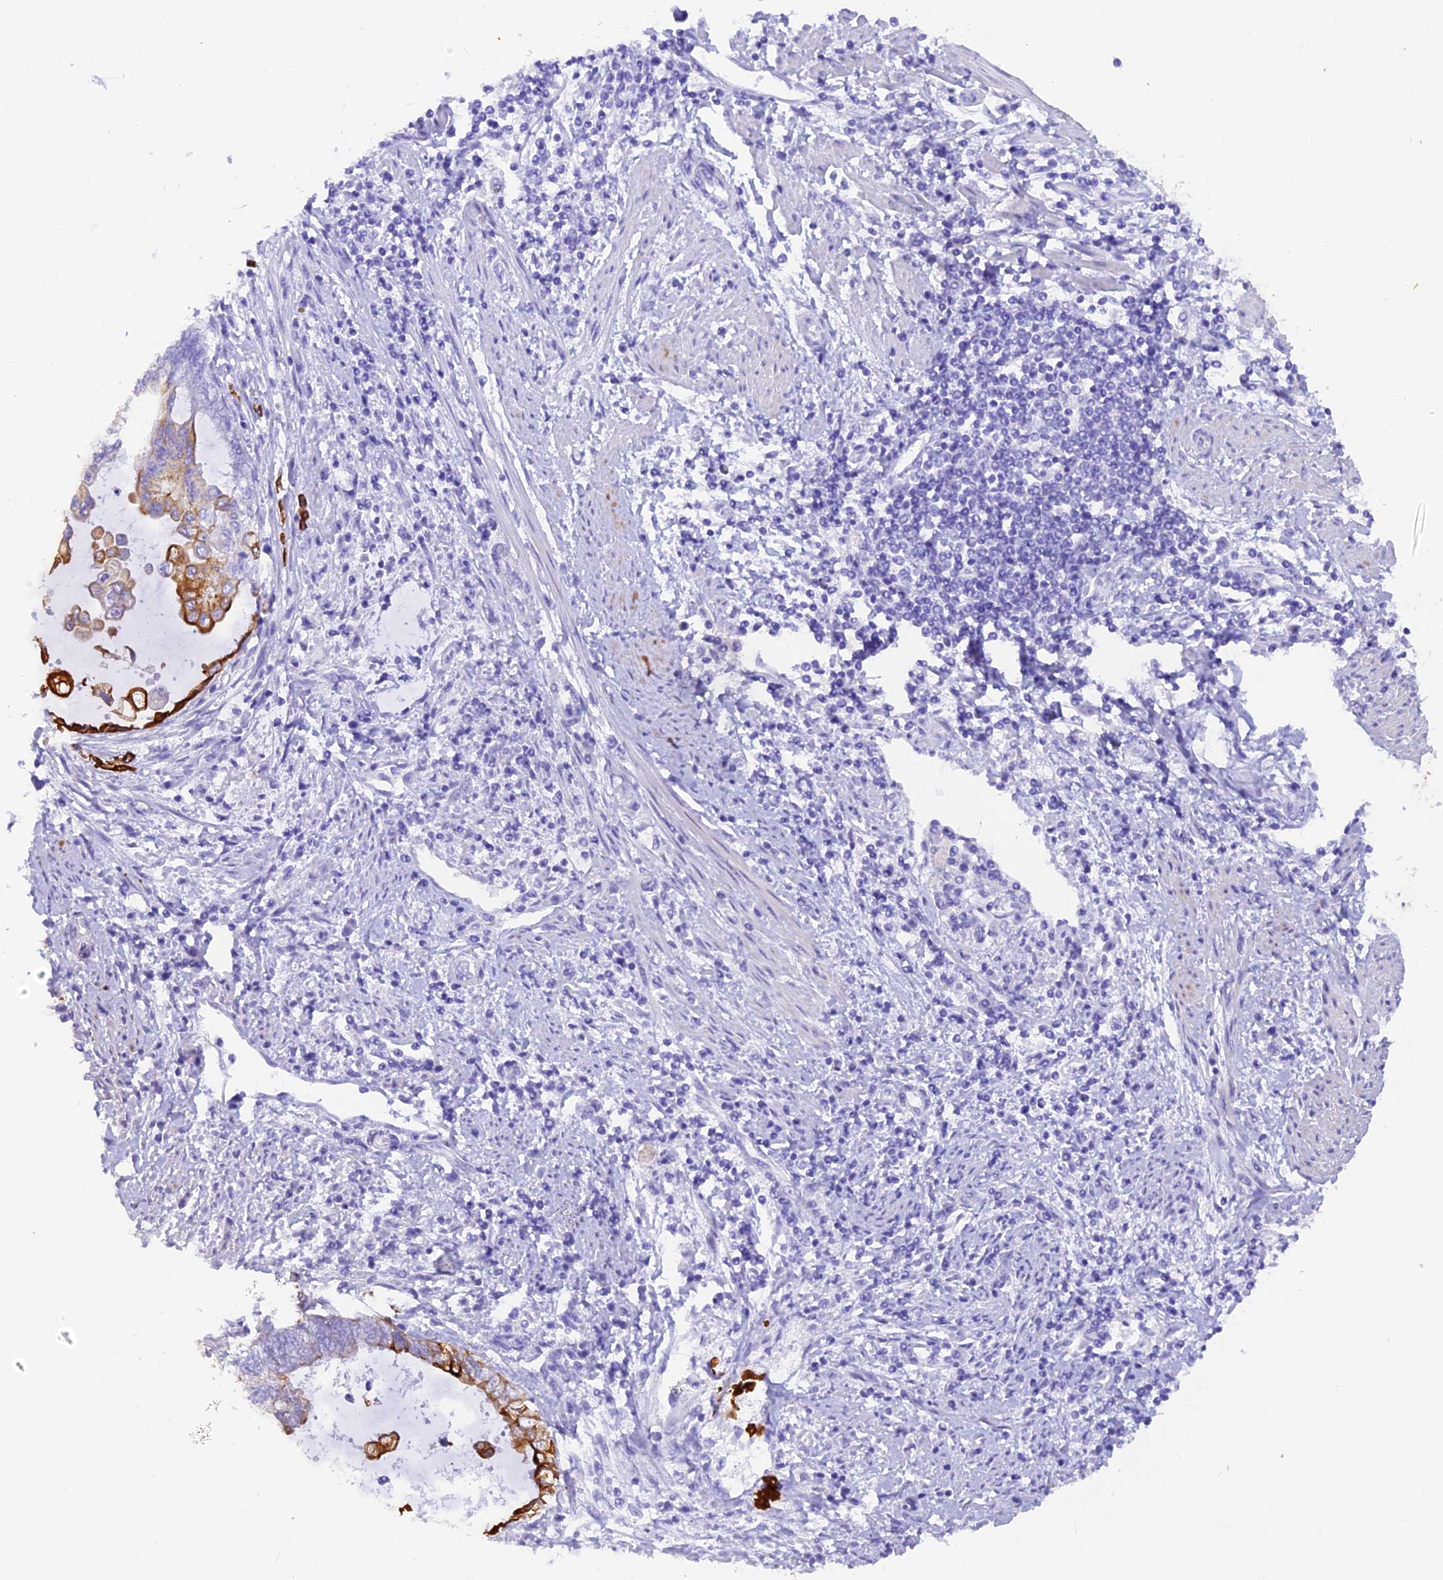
{"staining": {"intensity": "strong", "quantity": "<25%", "location": "cytoplasmic/membranous"}, "tissue": "endometrial cancer", "cell_type": "Tumor cells", "image_type": "cancer", "snomed": [{"axis": "morphology", "description": "Adenocarcinoma, NOS"}, {"axis": "topography", "description": "Uterus"}, {"axis": "topography", "description": "Endometrium"}], "caption": "Endometrial cancer stained with DAB immunohistochemistry exhibits medium levels of strong cytoplasmic/membranous staining in approximately <25% of tumor cells.", "gene": "PKIA", "patient": {"sex": "female", "age": 70}}